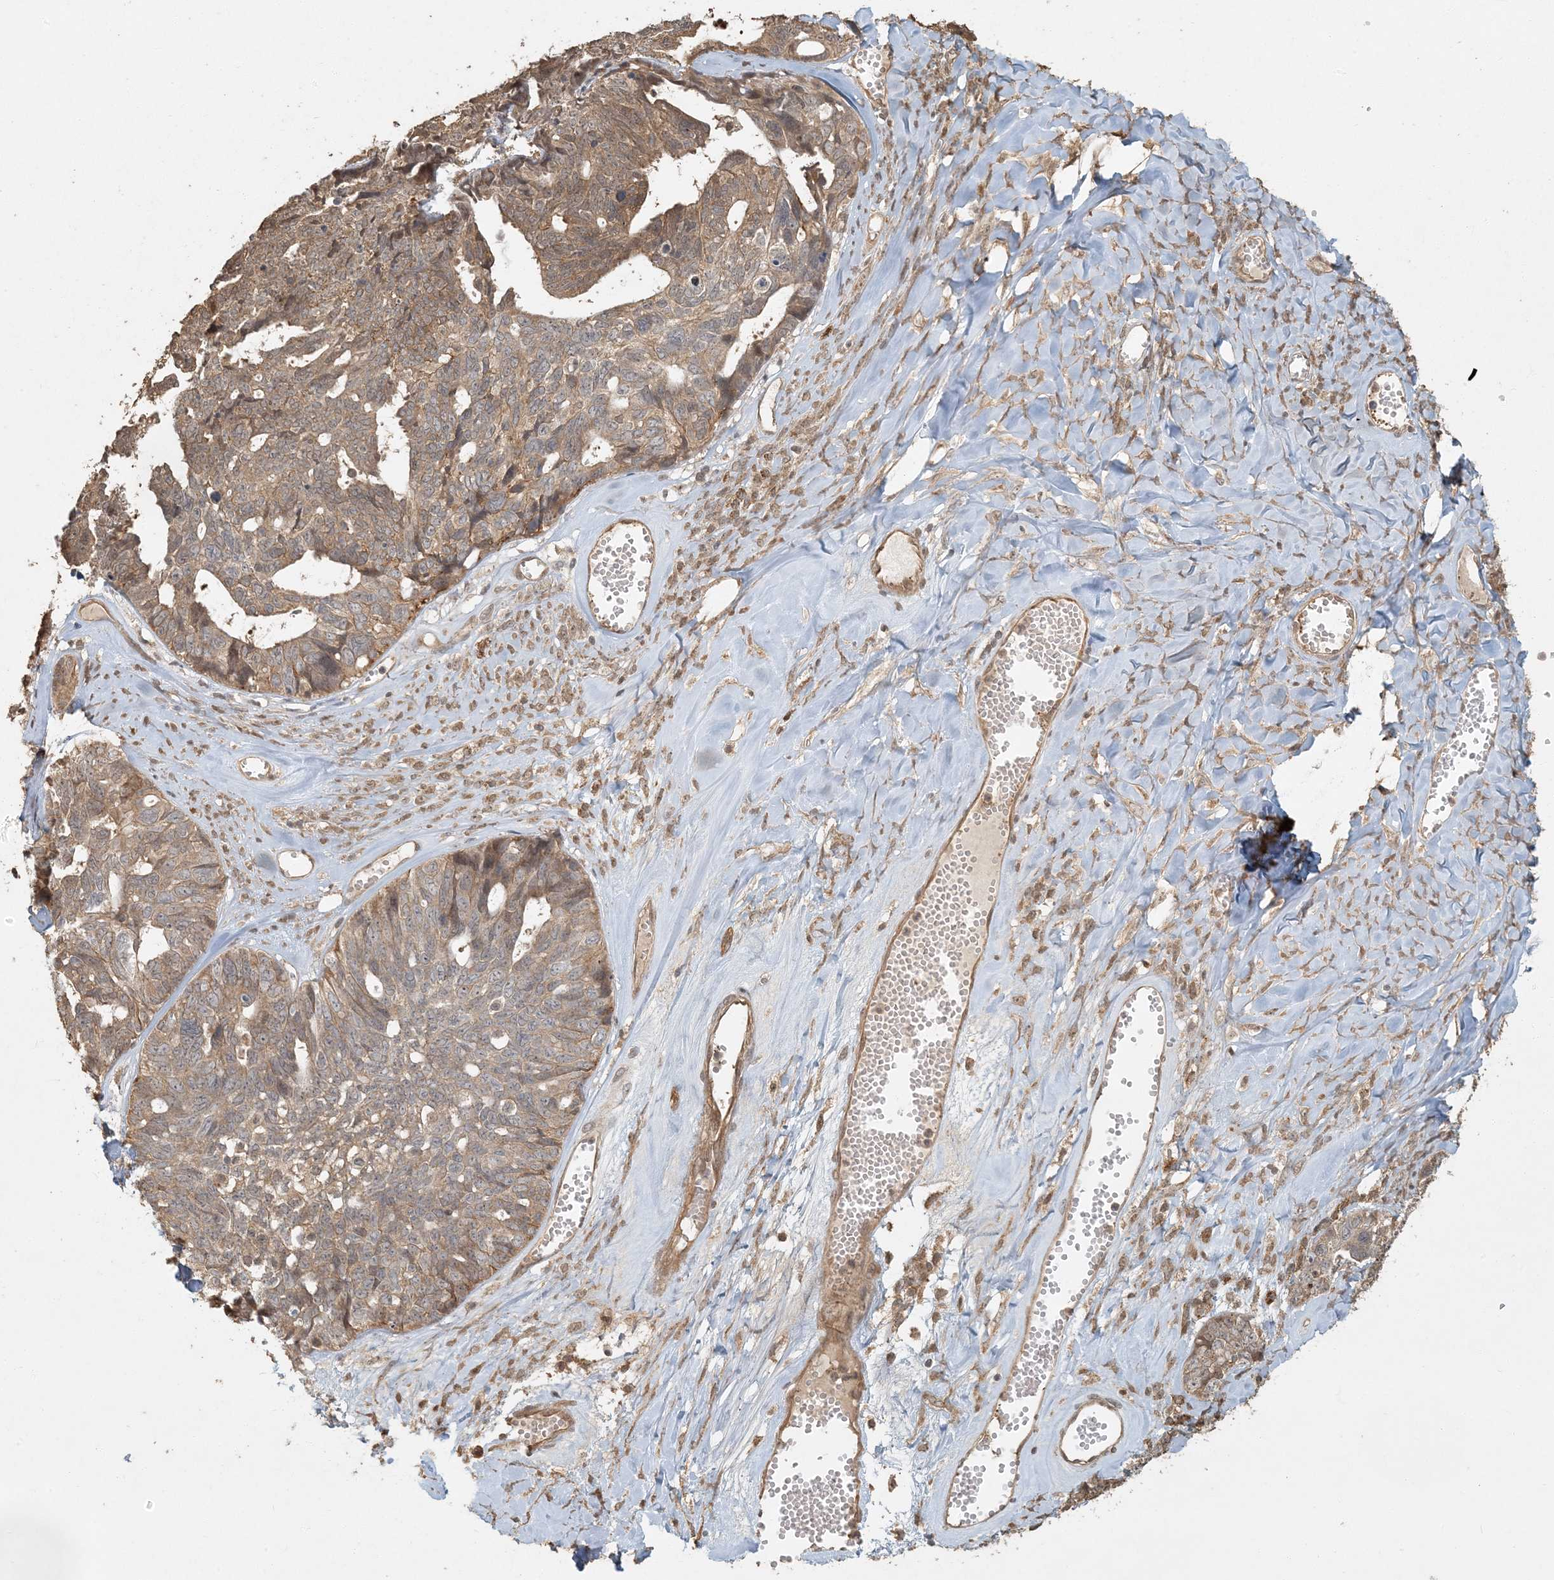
{"staining": {"intensity": "moderate", "quantity": ">75%", "location": "cytoplasmic/membranous"}, "tissue": "ovarian cancer", "cell_type": "Tumor cells", "image_type": "cancer", "snomed": [{"axis": "morphology", "description": "Cystadenocarcinoma, serous, NOS"}, {"axis": "topography", "description": "Ovary"}], "caption": "Ovarian cancer (serous cystadenocarcinoma) tissue shows moderate cytoplasmic/membranous positivity in approximately >75% of tumor cells (Stains: DAB (3,3'-diaminobenzidine) in brown, nuclei in blue, Microscopy: brightfield microscopy at high magnification).", "gene": "AK9", "patient": {"sex": "female", "age": 79}}